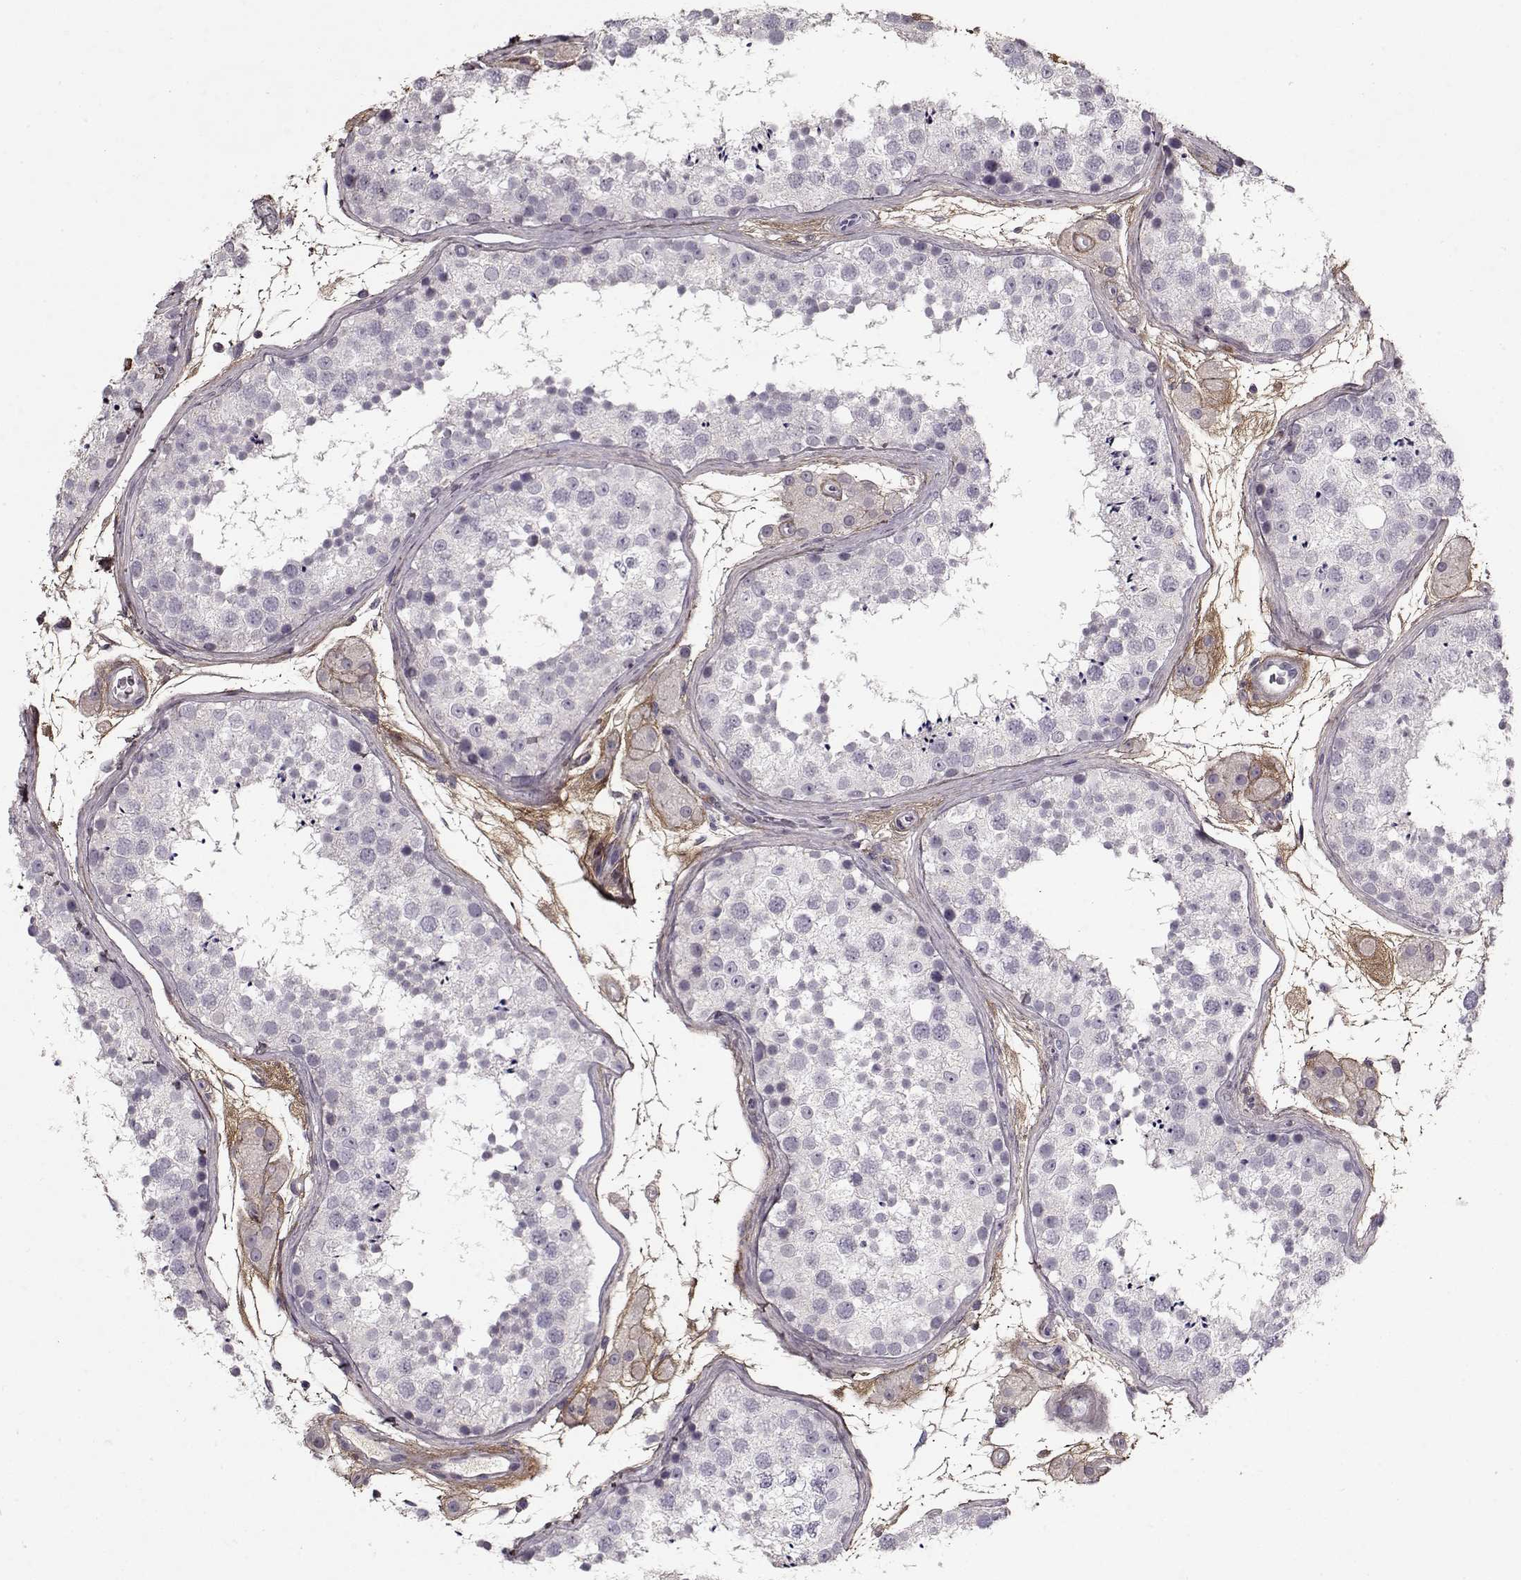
{"staining": {"intensity": "negative", "quantity": "none", "location": "none"}, "tissue": "testis", "cell_type": "Cells in seminiferous ducts", "image_type": "normal", "snomed": [{"axis": "morphology", "description": "Normal tissue, NOS"}, {"axis": "topography", "description": "Testis"}], "caption": "IHC image of unremarkable testis stained for a protein (brown), which exhibits no positivity in cells in seminiferous ducts.", "gene": "LUM", "patient": {"sex": "male", "age": 41}}